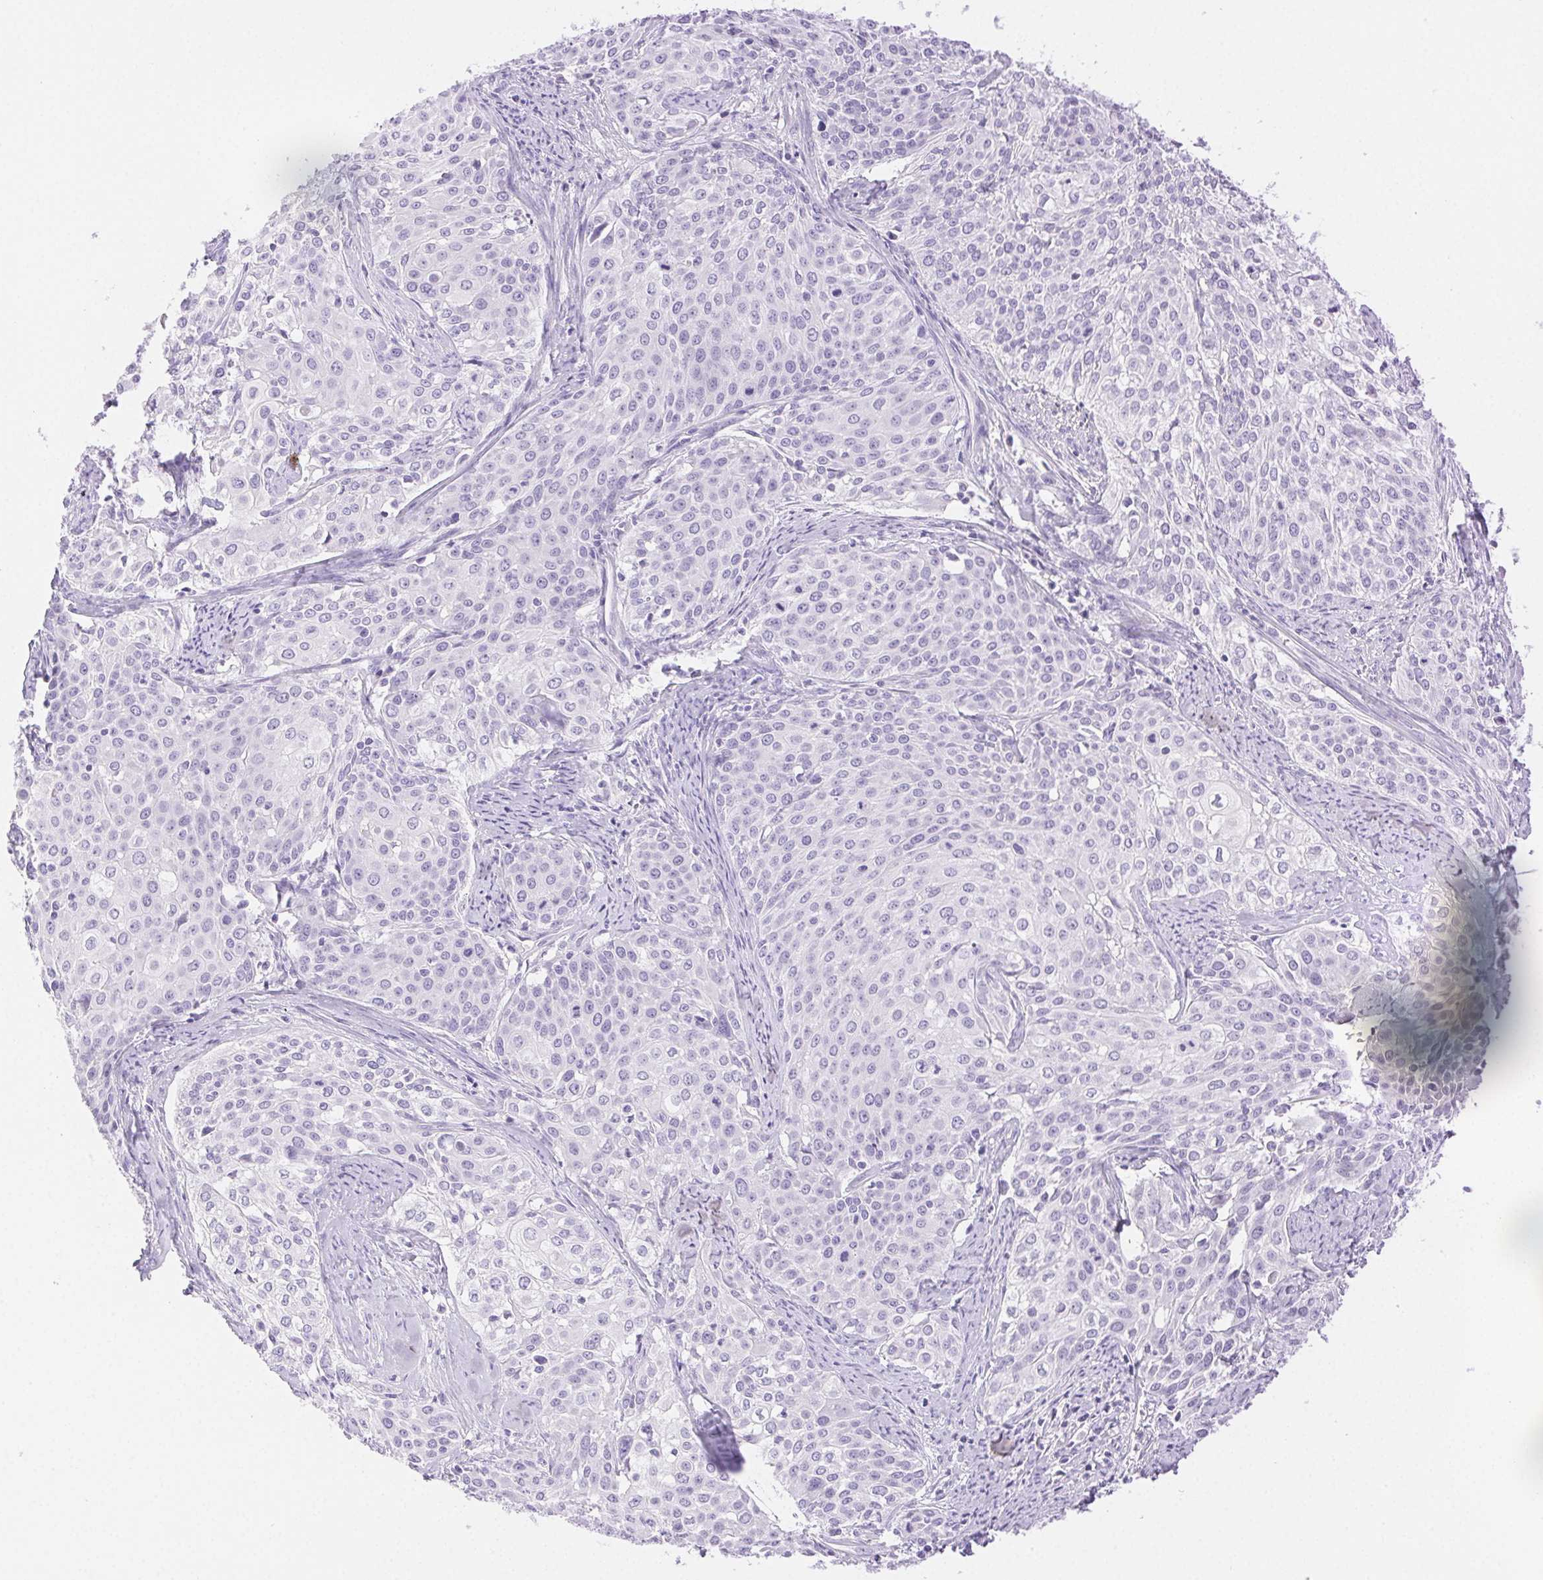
{"staining": {"intensity": "negative", "quantity": "none", "location": "none"}, "tissue": "cervical cancer", "cell_type": "Tumor cells", "image_type": "cancer", "snomed": [{"axis": "morphology", "description": "Squamous cell carcinoma, NOS"}, {"axis": "topography", "description": "Cervix"}], "caption": "A photomicrograph of human cervical cancer (squamous cell carcinoma) is negative for staining in tumor cells.", "gene": "SPACA4", "patient": {"sex": "female", "age": 39}}